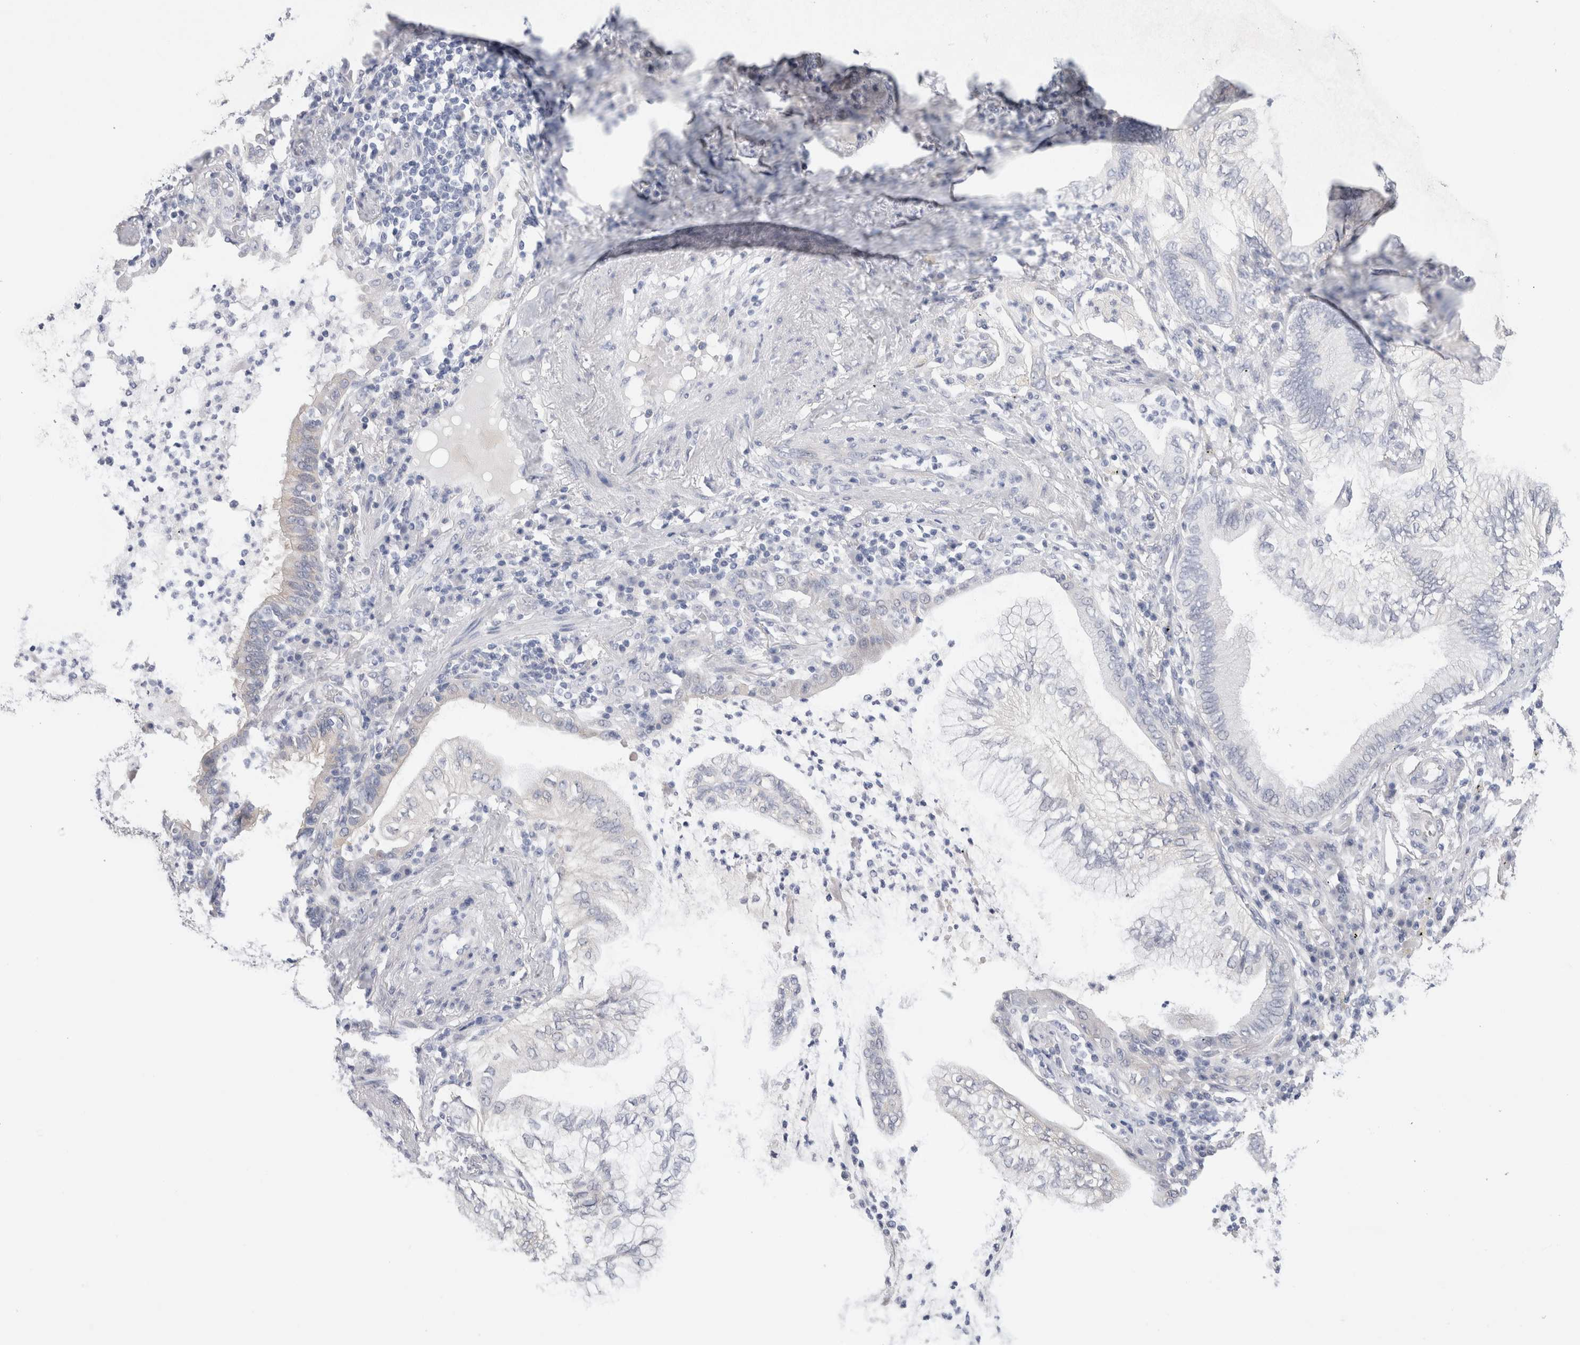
{"staining": {"intensity": "negative", "quantity": "none", "location": "none"}, "tissue": "lung cancer", "cell_type": "Tumor cells", "image_type": "cancer", "snomed": [{"axis": "morphology", "description": "Normal tissue, NOS"}, {"axis": "morphology", "description": "Adenocarcinoma, NOS"}, {"axis": "topography", "description": "Bronchus"}, {"axis": "topography", "description": "Lung"}], "caption": "High power microscopy micrograph of an immunohistochemistry (IHC) histopathology image of lung adenocarcinoma, revealing no significant expression in tumor cells.", "gene": "WIPF2", "patient": {"sex": "female", "age": 70}}